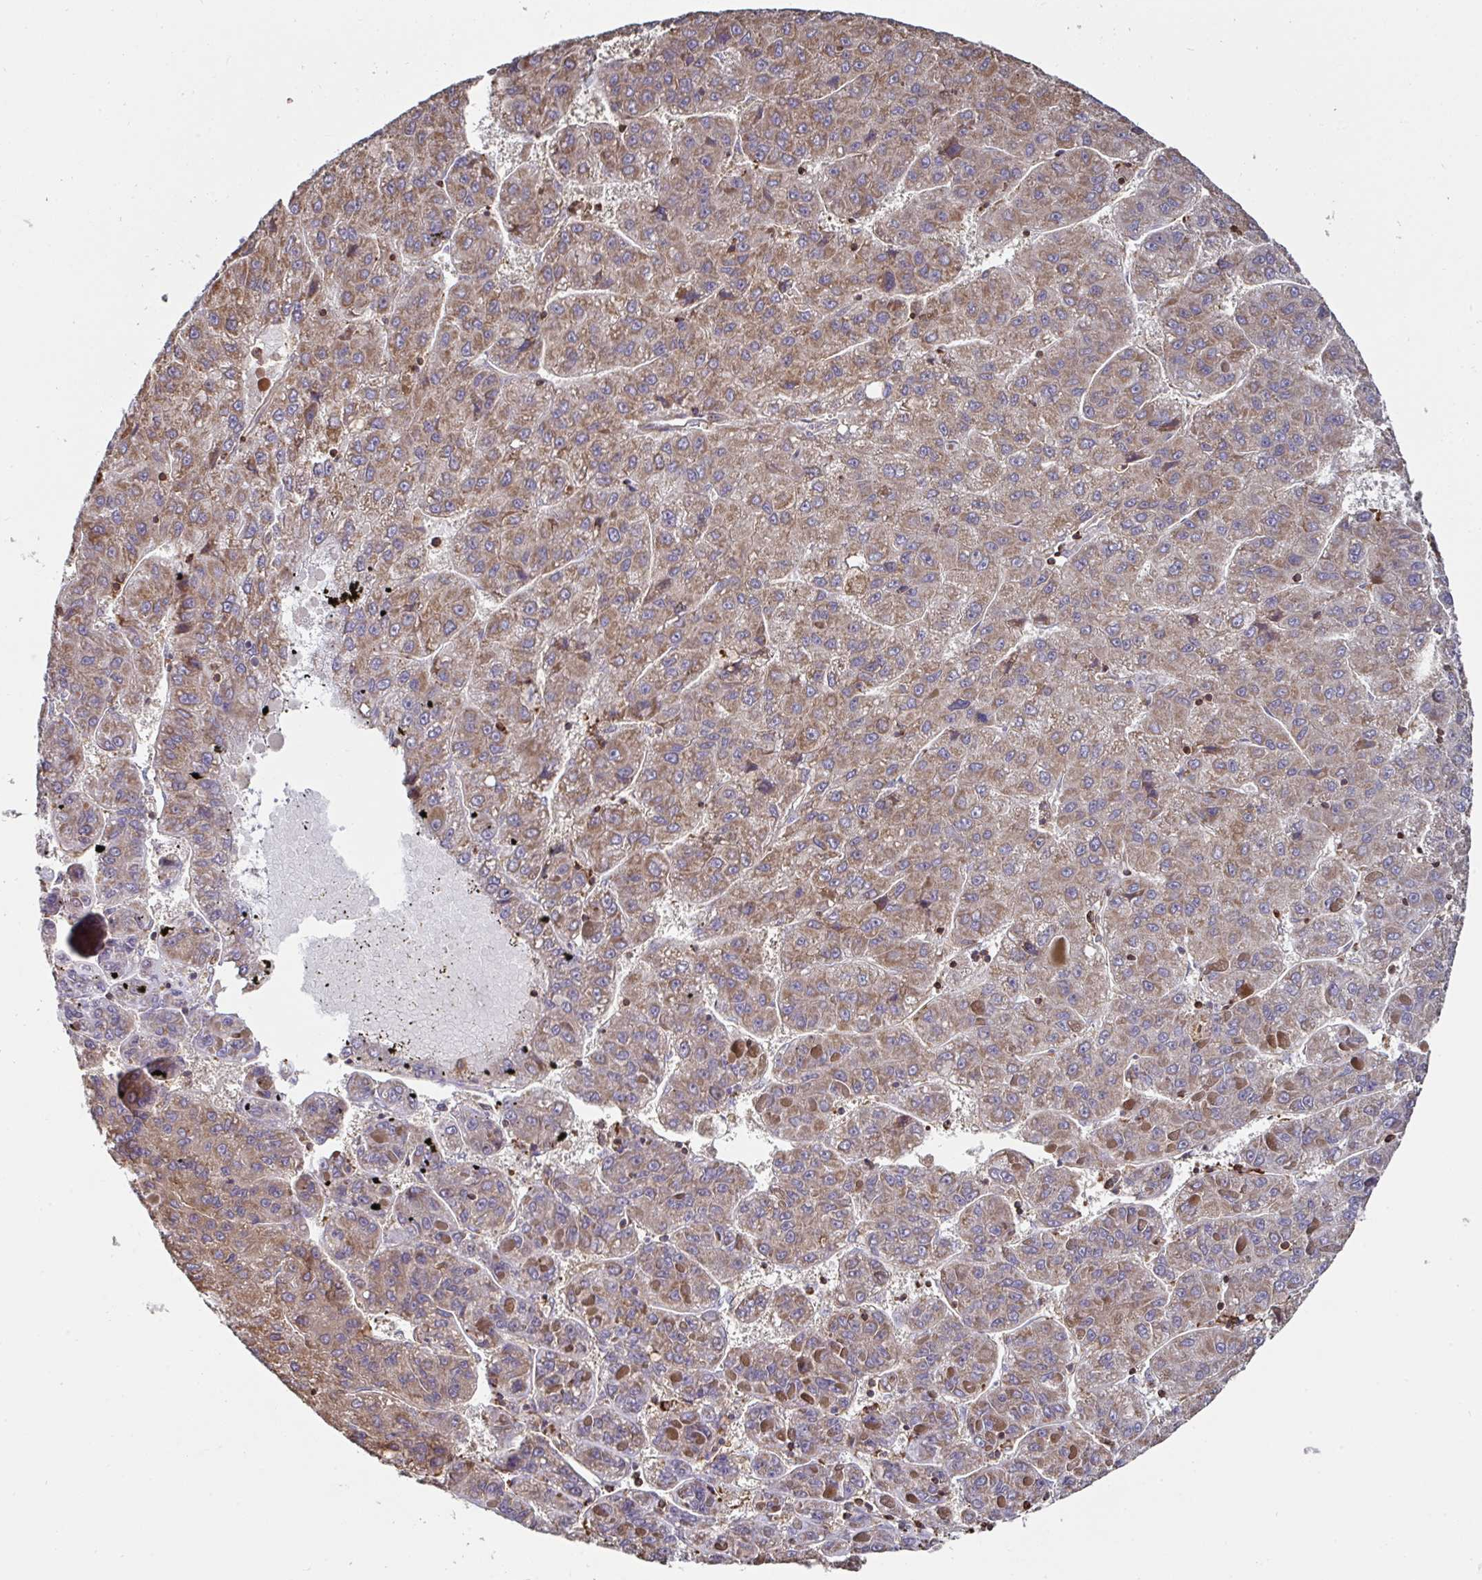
{"staining": {"intensity": "moderate", "quantity": ">75%", "location": "cytoplasmic/membranous"}, "tissue": "liver cancer", "cell_type": "Tumor cells", "image_type": "cancer", "snomed": [{"axis": "morphology", "description": "Carcinoma, Hepatocellular, NOS"}, {"axis": "topography", "description": "Liver"}], "caption": "Immunohistochemical staining of human hepatocellular carcinoma (liver) exhibits medium levels of moderate cytoplasmic/membranous staining in approximately >75% of tumor cells. (DAB (3,3'-diaminobenzidine) IHC, brown staining for protein, blue staining for nuclei).", "gene": "DZANK1", "patient": {"sex": "female", "age": 82}}